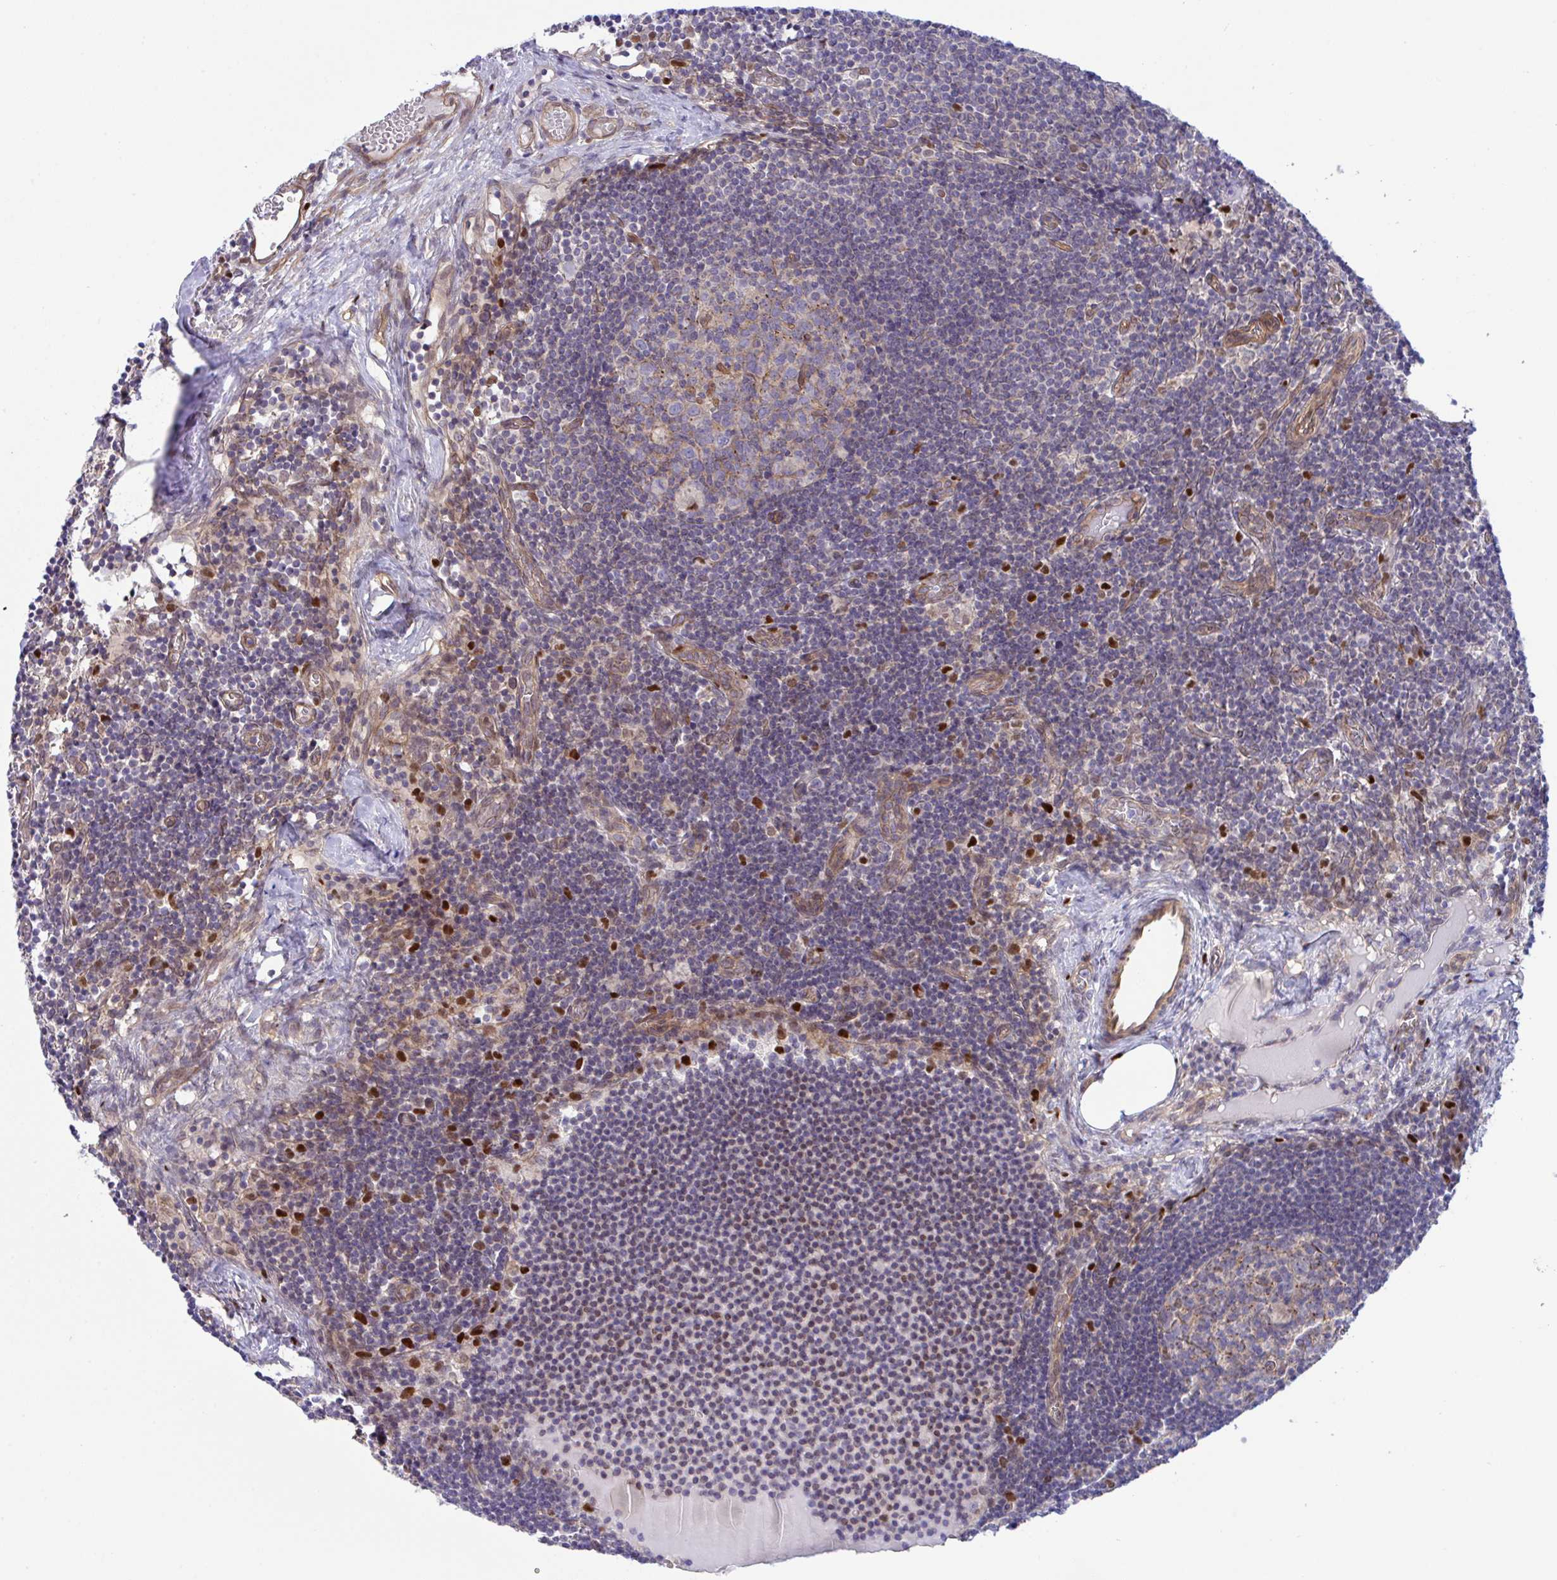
{"staining": {"intensity": "weak", "quantity": "<25%", "location": "cytoplasmic/membranous"}, "tissue": "lymph node", "cell_type": "Germinal center cells", "image_type": "normal", "snomed": [{"axis": "morphology", "description": "Normal tissue, NOS"}, {"axis": "topography", "description": "Lymph node"}], "caption": "Germinal center cells are negative for protein expression in unremarkable human lymph node. (DAB (3,3'-diaminobenzidine) IHC visualized using brightfield microscopy, high magnification).", "gene": "ZBED3", "patient": {"sex": "female", "age": 31}}